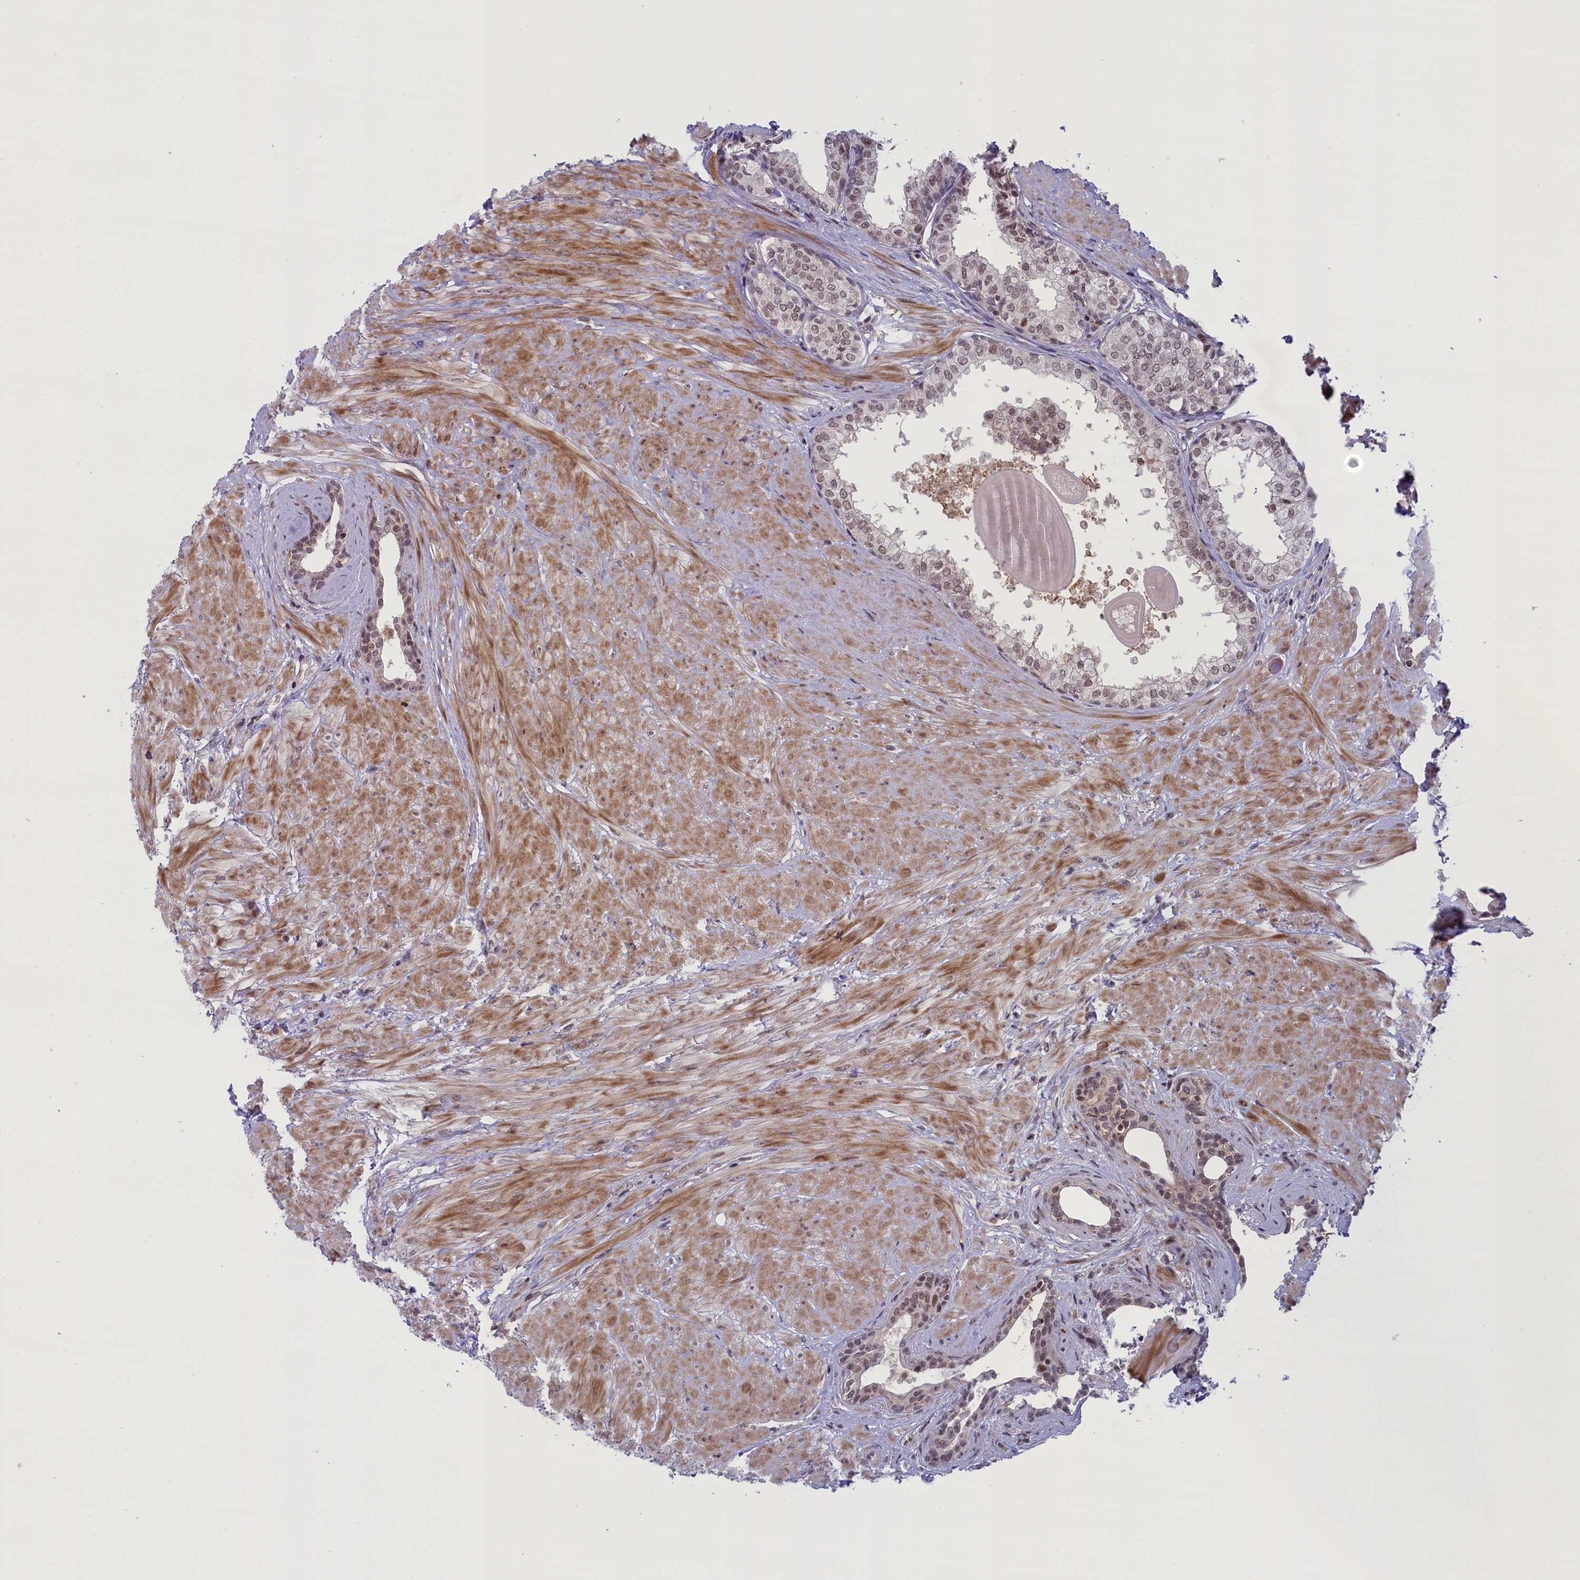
{"staining": {"intensity": "weak", "quantity": ">75%", "location": "nuclear"}, "tissue": "prostate", "cell_type": "Glandular cells", "image_type": "normal", "snomed": [{"axis": "morphology", "description": "Normal tissue, NOS"}, {"axis": "topography", "description": "Prostate"}], "caption": "Protein expression analysis of unremarkable prostate demonstrates weak nuclear positivity in about >75% of glandular cells. Ihc stains the protein of interest in brown and the nuclei are stained blue.", "gene": "FCHO1", "patient": {"sex": "male", "age": 48}}